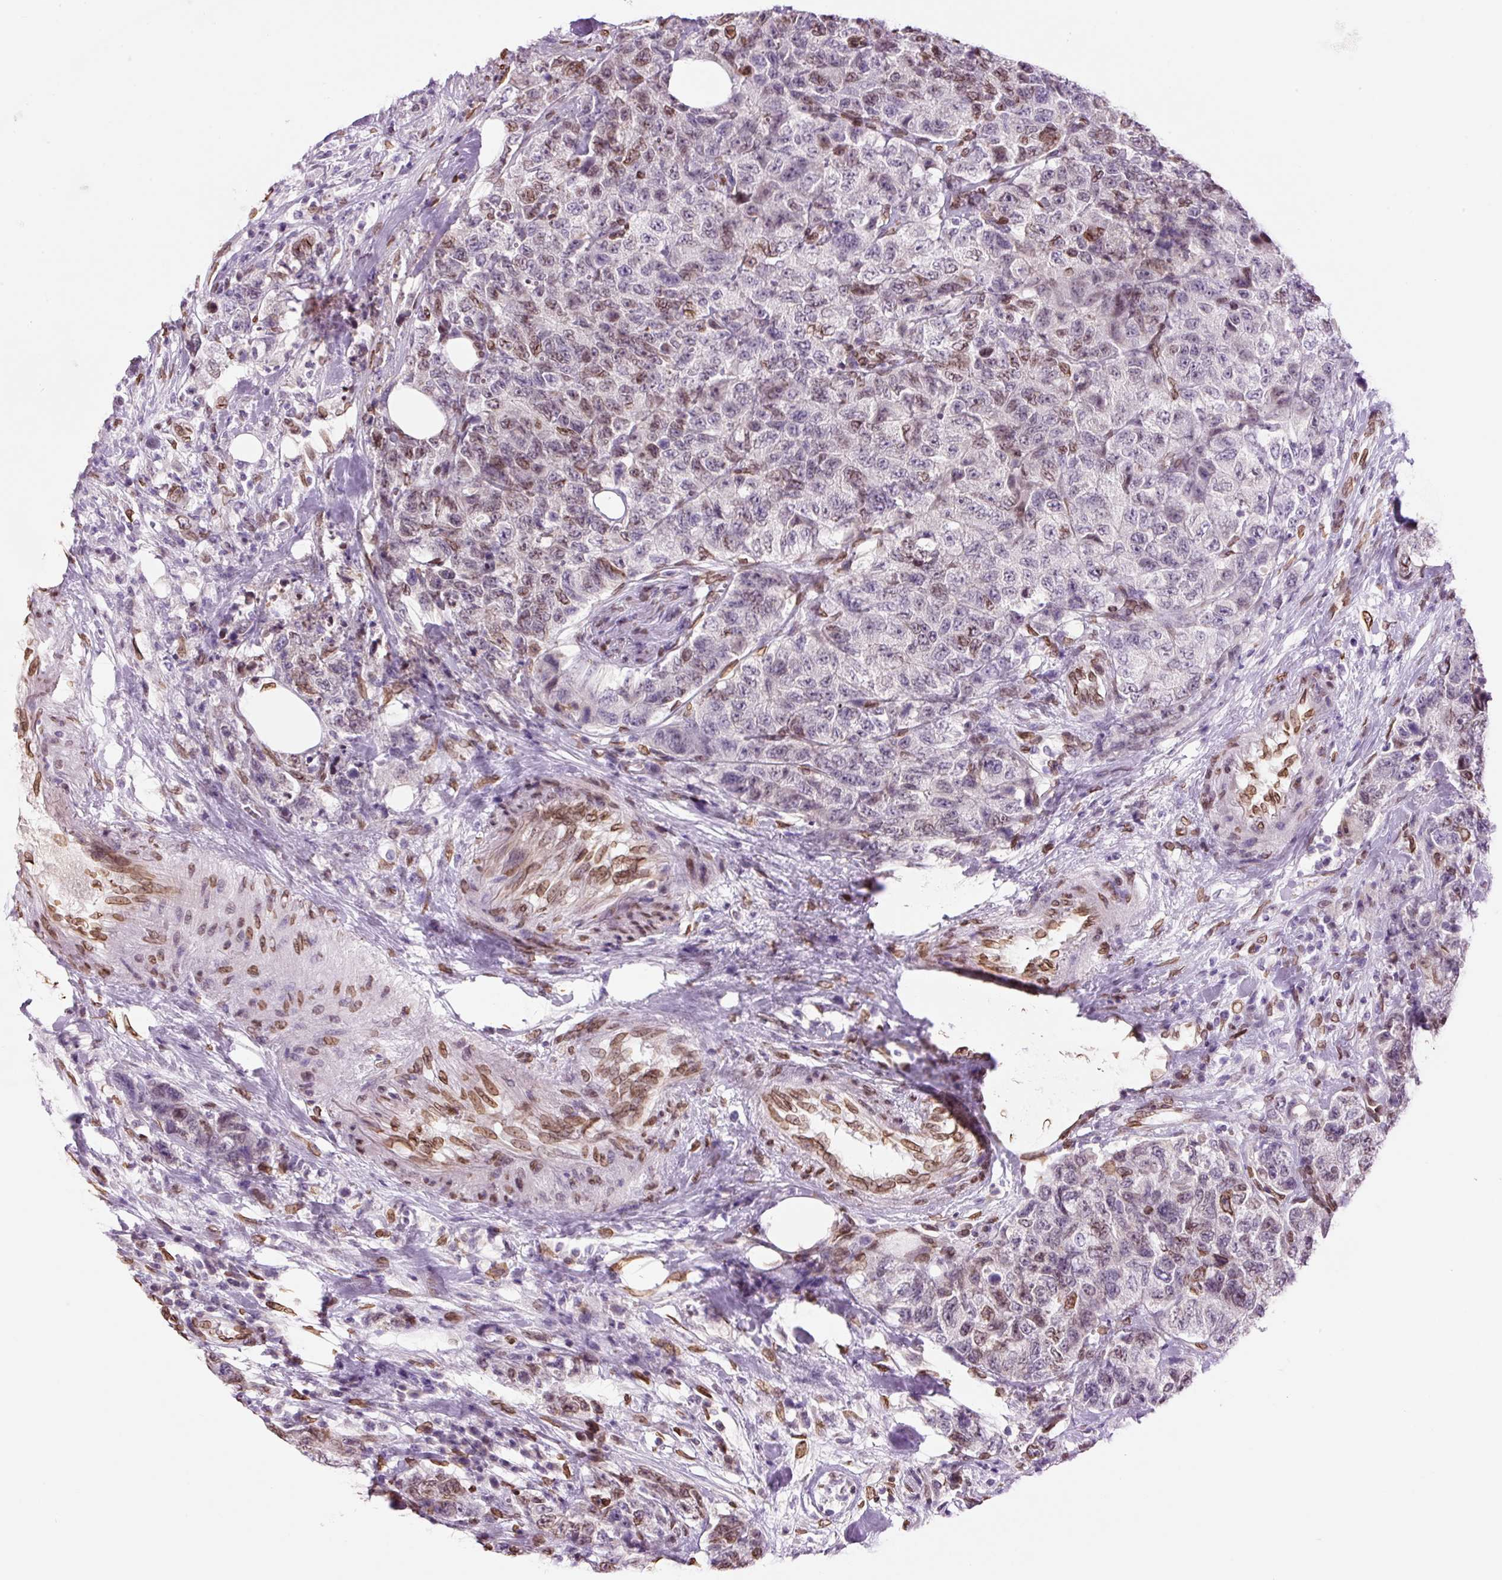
{"staining": {"intensity": "moderate", "quantity": "25%-75%", "location": "nuclear"}, "tissue": "urothelial cancer", "cell_type": "Tumor cells", "image_type": "cancer", "snomed": [{"axis": "morphology", "description": "Urothelial carcinoma, High grade"}, {"axis": "topography", "description": "Urinary bladder"}], "caption": "Urothelial cancer stained for a protein displays moderate nuclear positivity in tumor cells.", "gene": "ZNF224", "patient": {"sex": "female", "age": 78}}